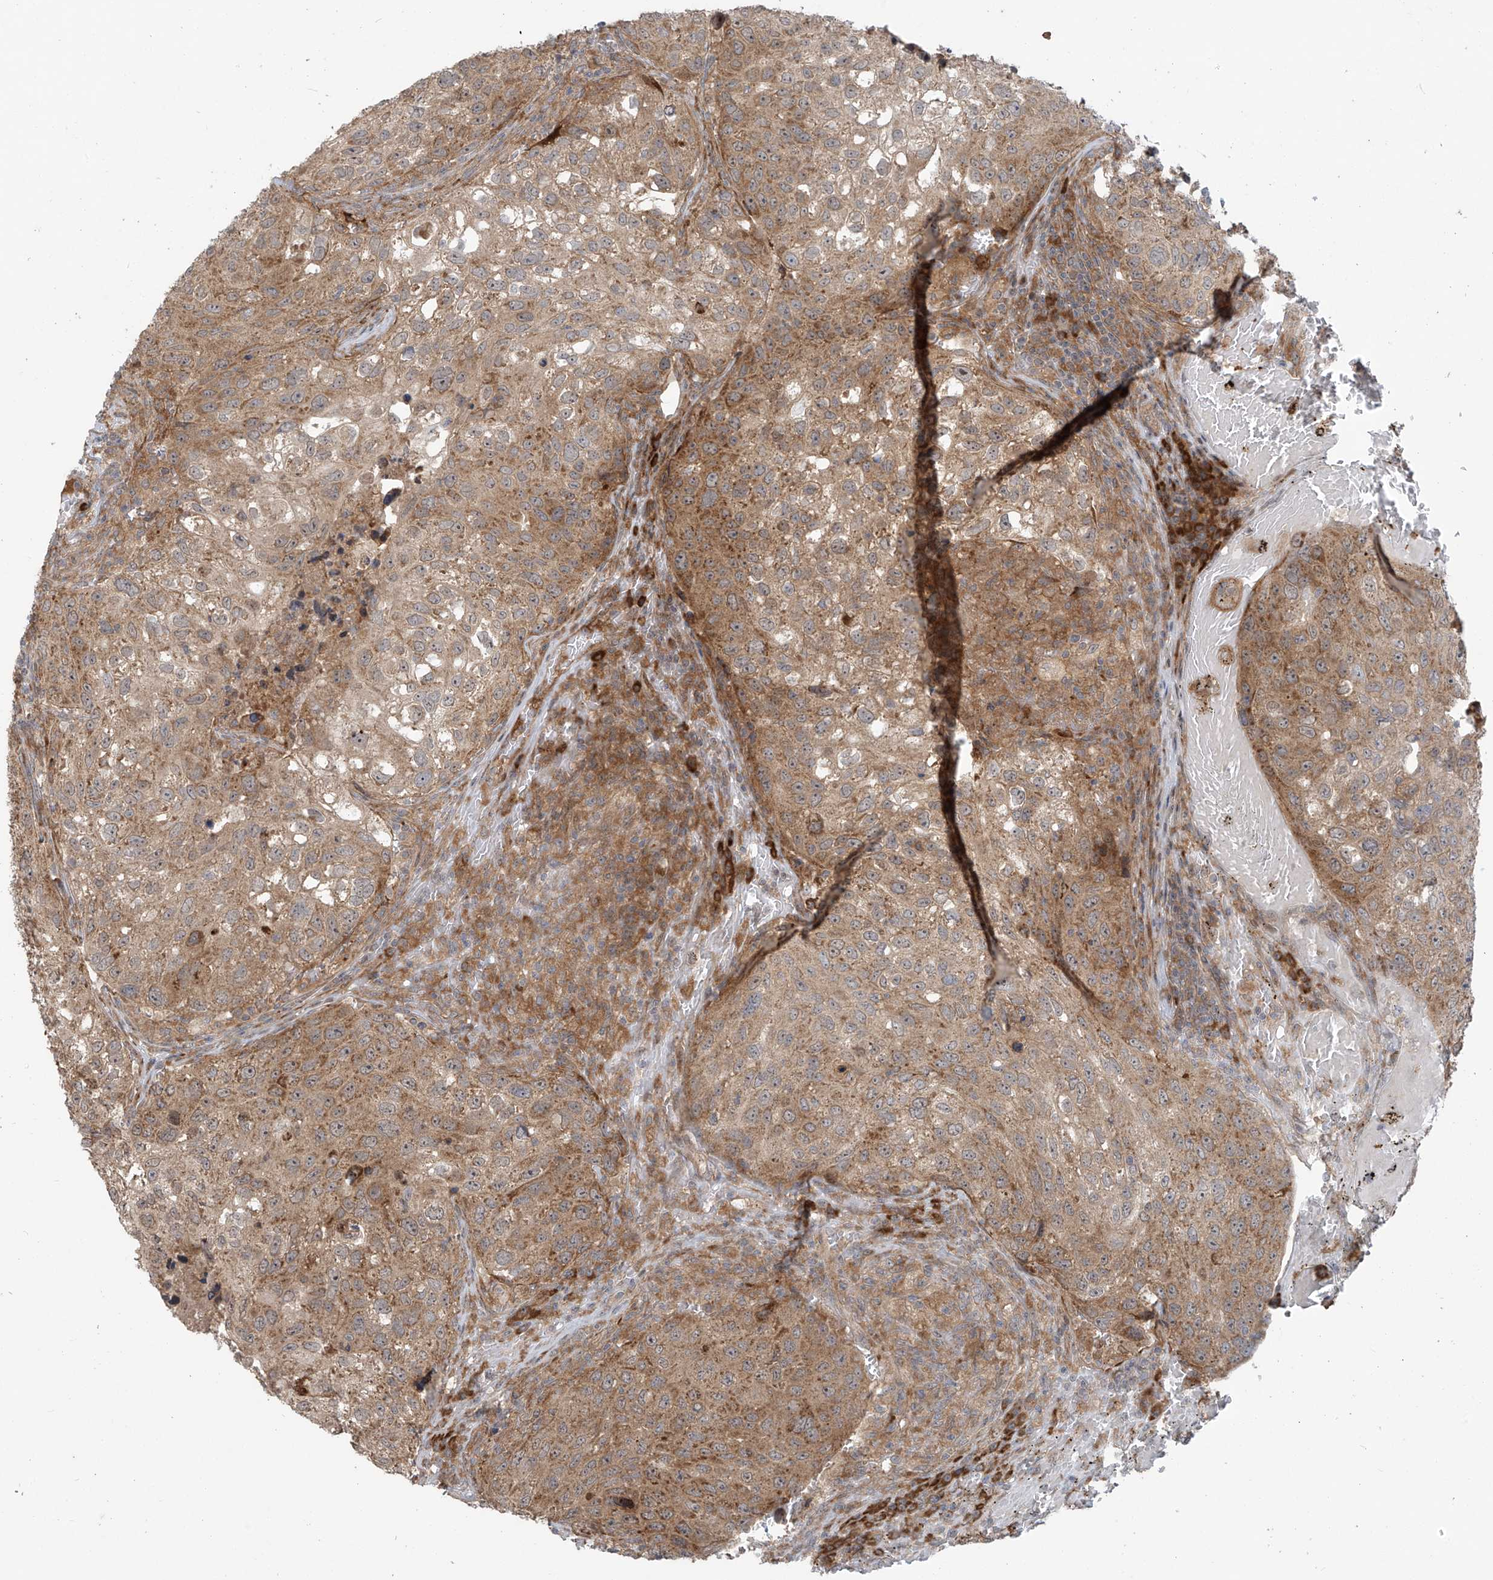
{"staining": {"intensity": "moderate", "quantity": ">75%", "location": "cytoplasmic/membranous,nuclear"}, "tissue": "urothelial cancer", "cell_type": "Tumor cells", "image_type": "cancer", "snomed": [{"axis": "morphology", "description": "Urothelial carcinoma, High grade"}, {"axis": "topography", "description": "Lymph node"}, {"axis": "topography", "description": "Urinary bladder"}], "caption": "Moderate cytoplasmic/membranous and nuclear staining for a protein is present in about >75% of tumor cells of urothelial cancer using IHC.", "gene": "KATNIP", "patient": {"sex": "male", "age": 51}}